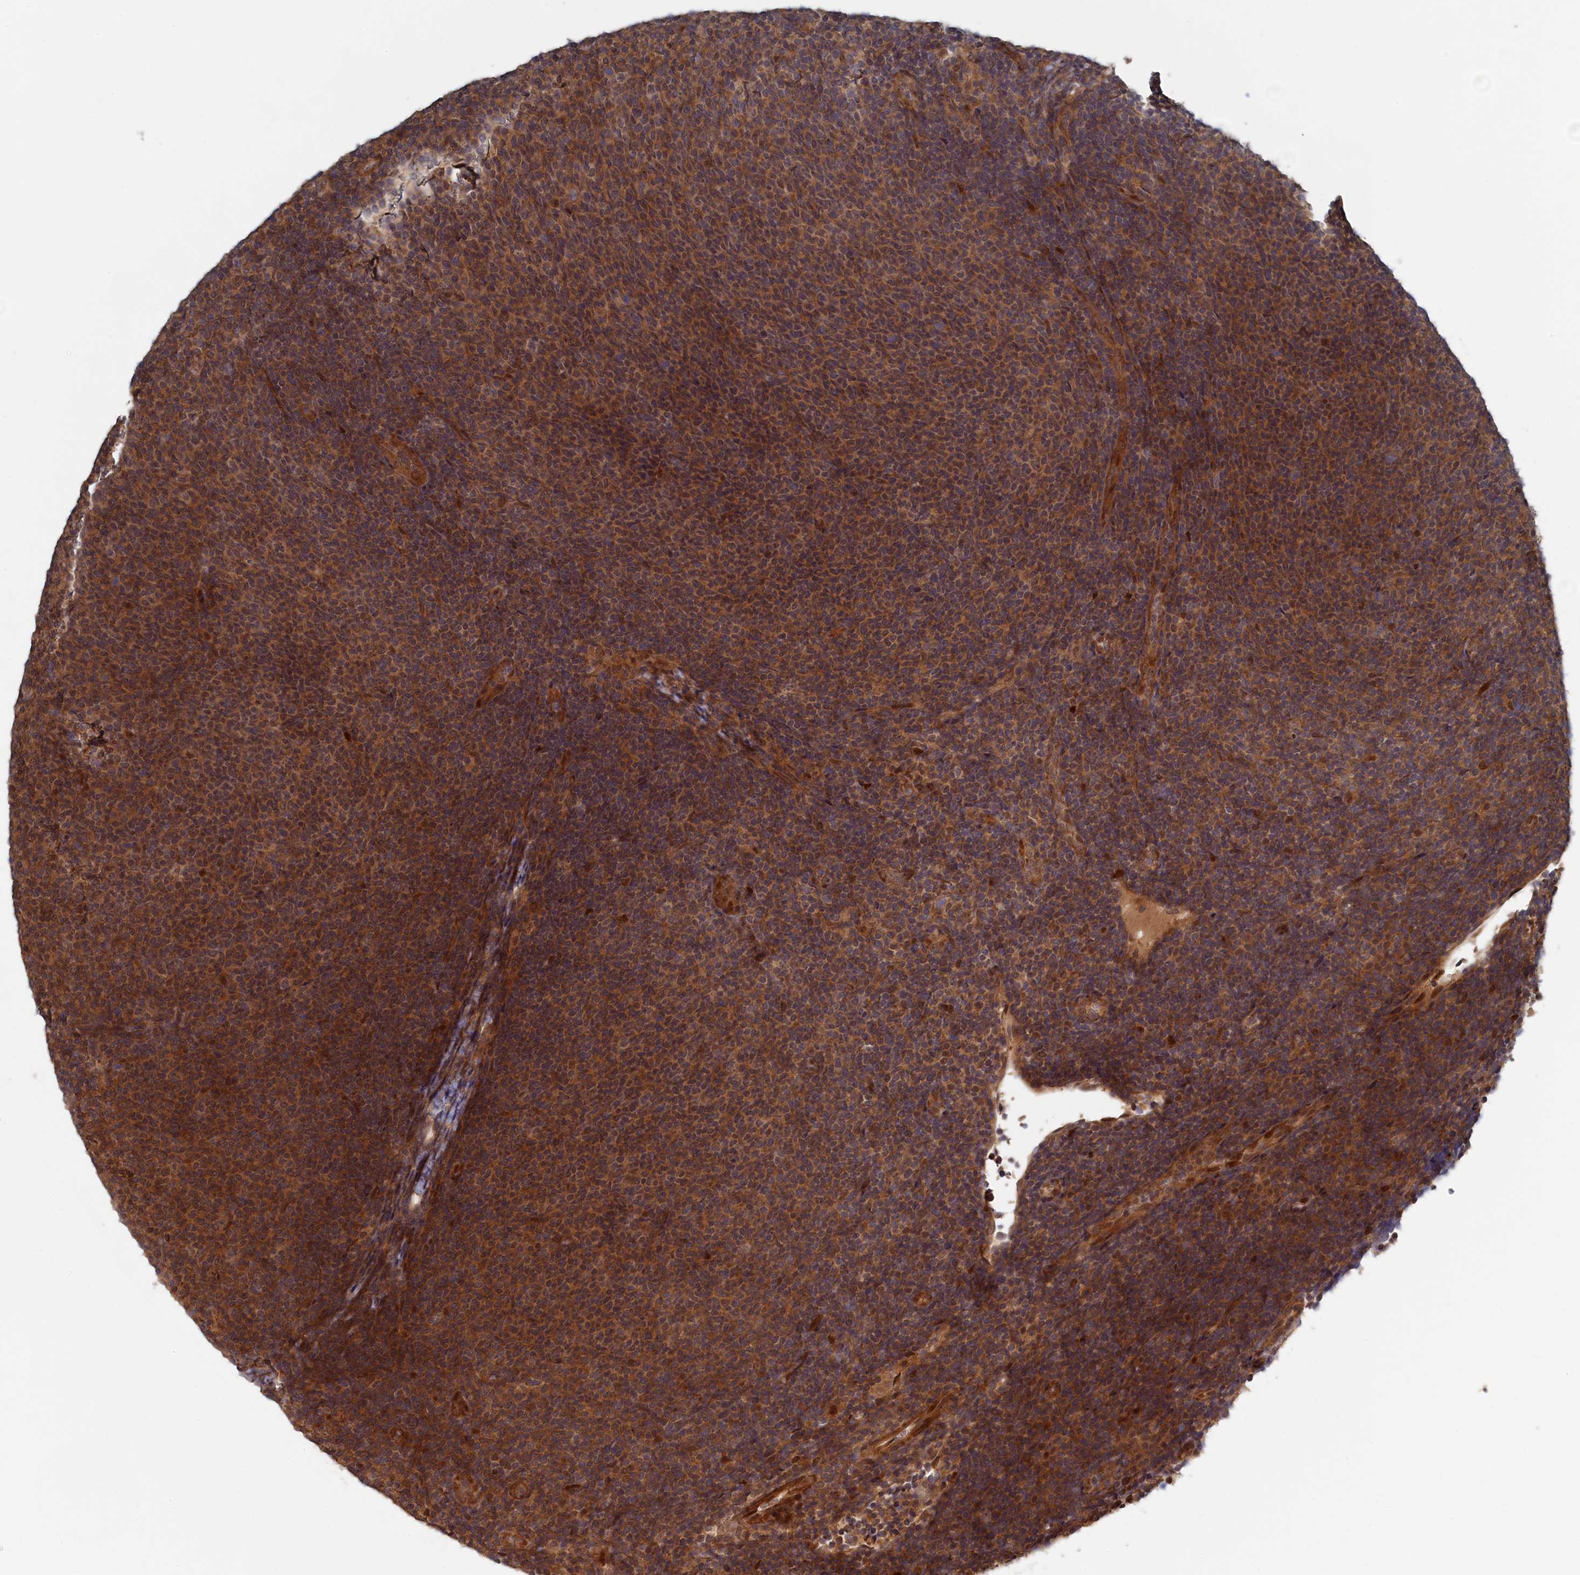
{"staining": {"intensity": "moderate", "quantity": ">75%", "location": "cytoplasmic/membranous"}, "tissue": "lymphoma", "cell_type": "Tumor cells", "image_type": "cancer", "snomed": [{"axis": "morphology", "description": "Malignant lymphoma, non-Hodgkin's type, Low grade"}, {"axis": "topography", "description": "Lymph node"}], "caption": "Malignant lymphoma, non-Hodgkin's type (low-grade) was stained to show a protein in brown. There is medium levels of moderate cytoplasmic/membranous expression in approximately >75% of tumor cells.", "gene": "ELOVL6", "patient": {"sex": "male", "age": 66}}